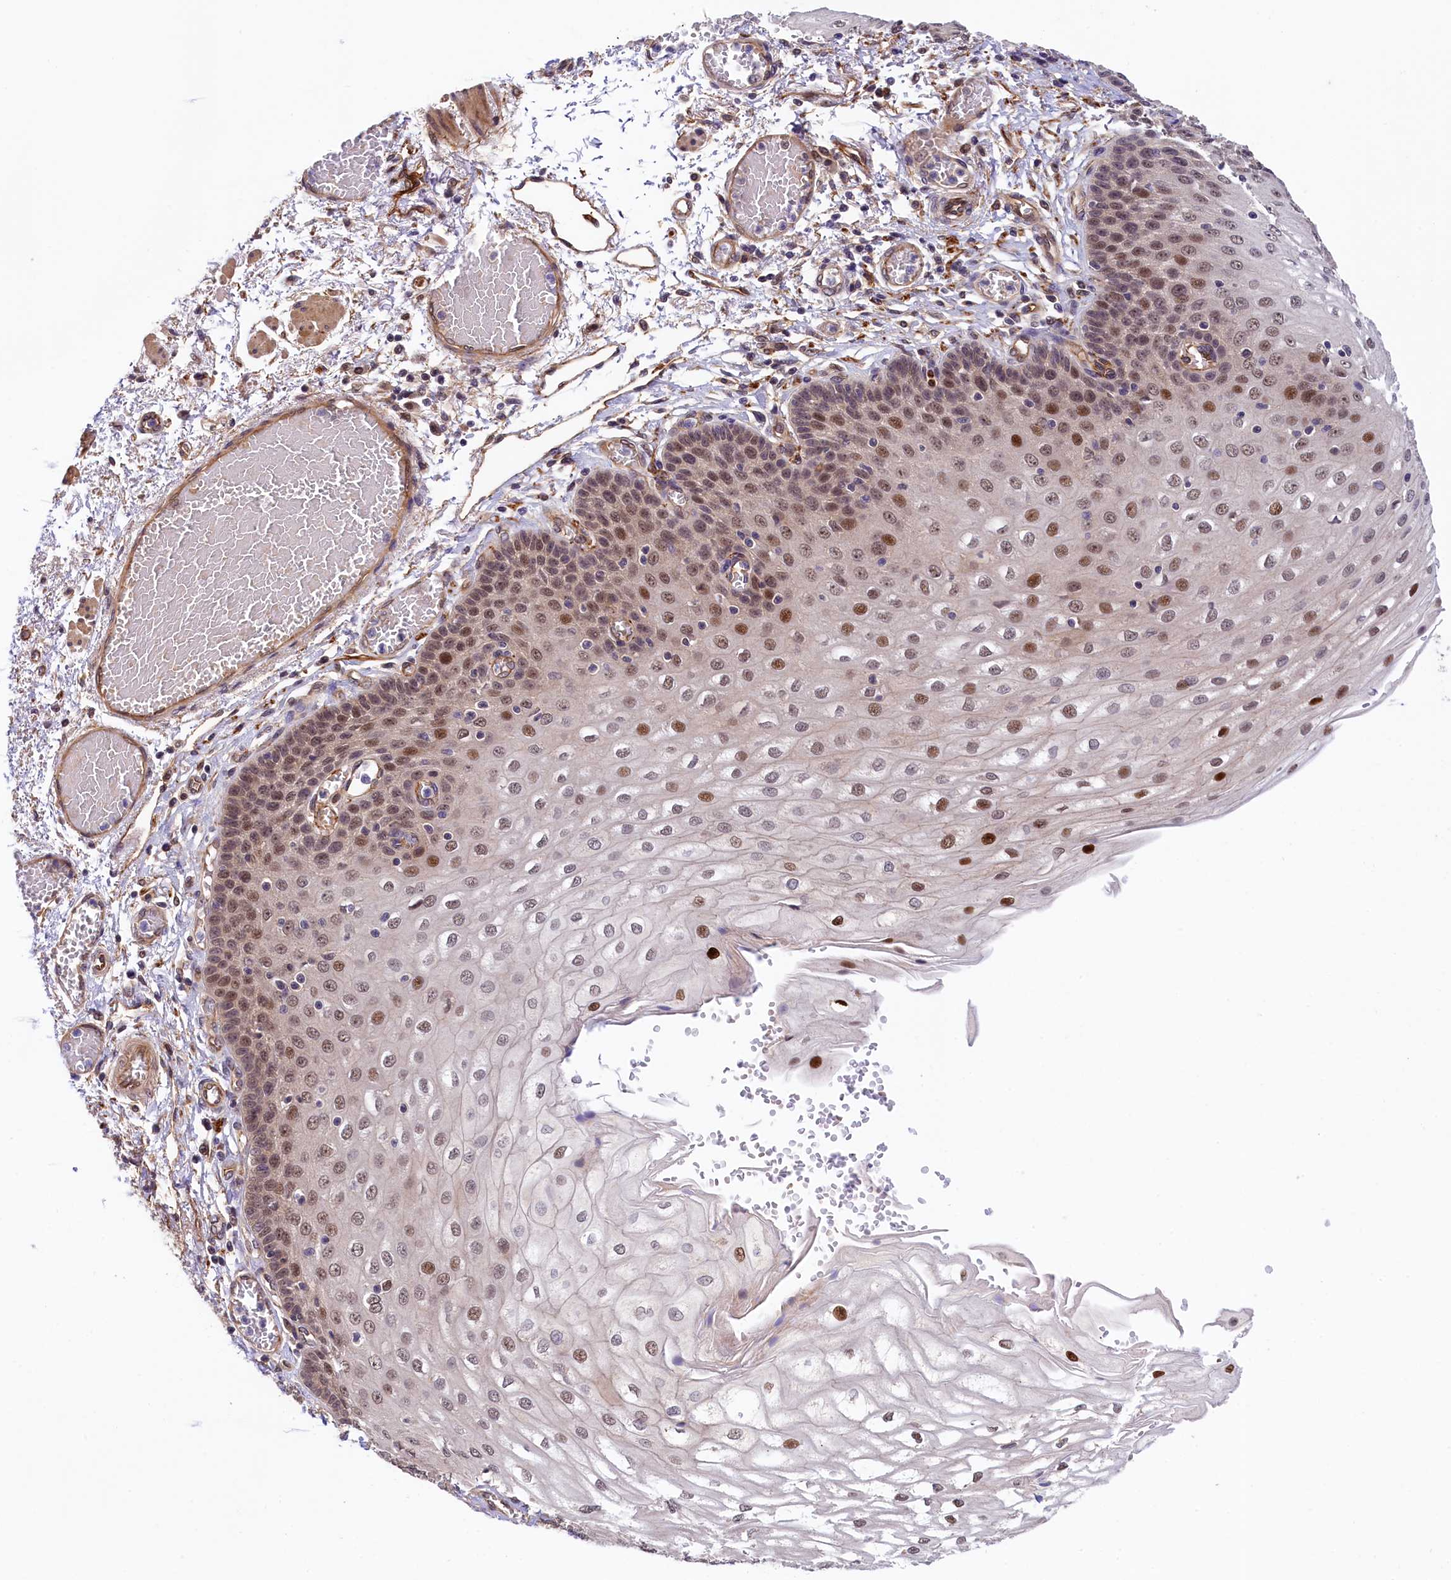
{"staining": {"intensity": "moderate", "quantity": ">75%", "location": "nuclear"}, "tissue": "esophagus", "cell_type": "Squamous epithelial cells", "image_type": "normal", "snomed": [{"axis": "morphology", "description": "Normal tissue, NOS"}, {"axis": "topography", "description": "Esophagus"}], "caption": "Protein positivity by immunohistochemistry (IHC) shows moderate nuclear expression in approximately >75% of squamous epithelial cells in benign esophagus. (DAB = brown stain, brightfield microscopy at high magnification).", "gene": "ARL14EP", "patient": {"sex": "male", "age": 81}}